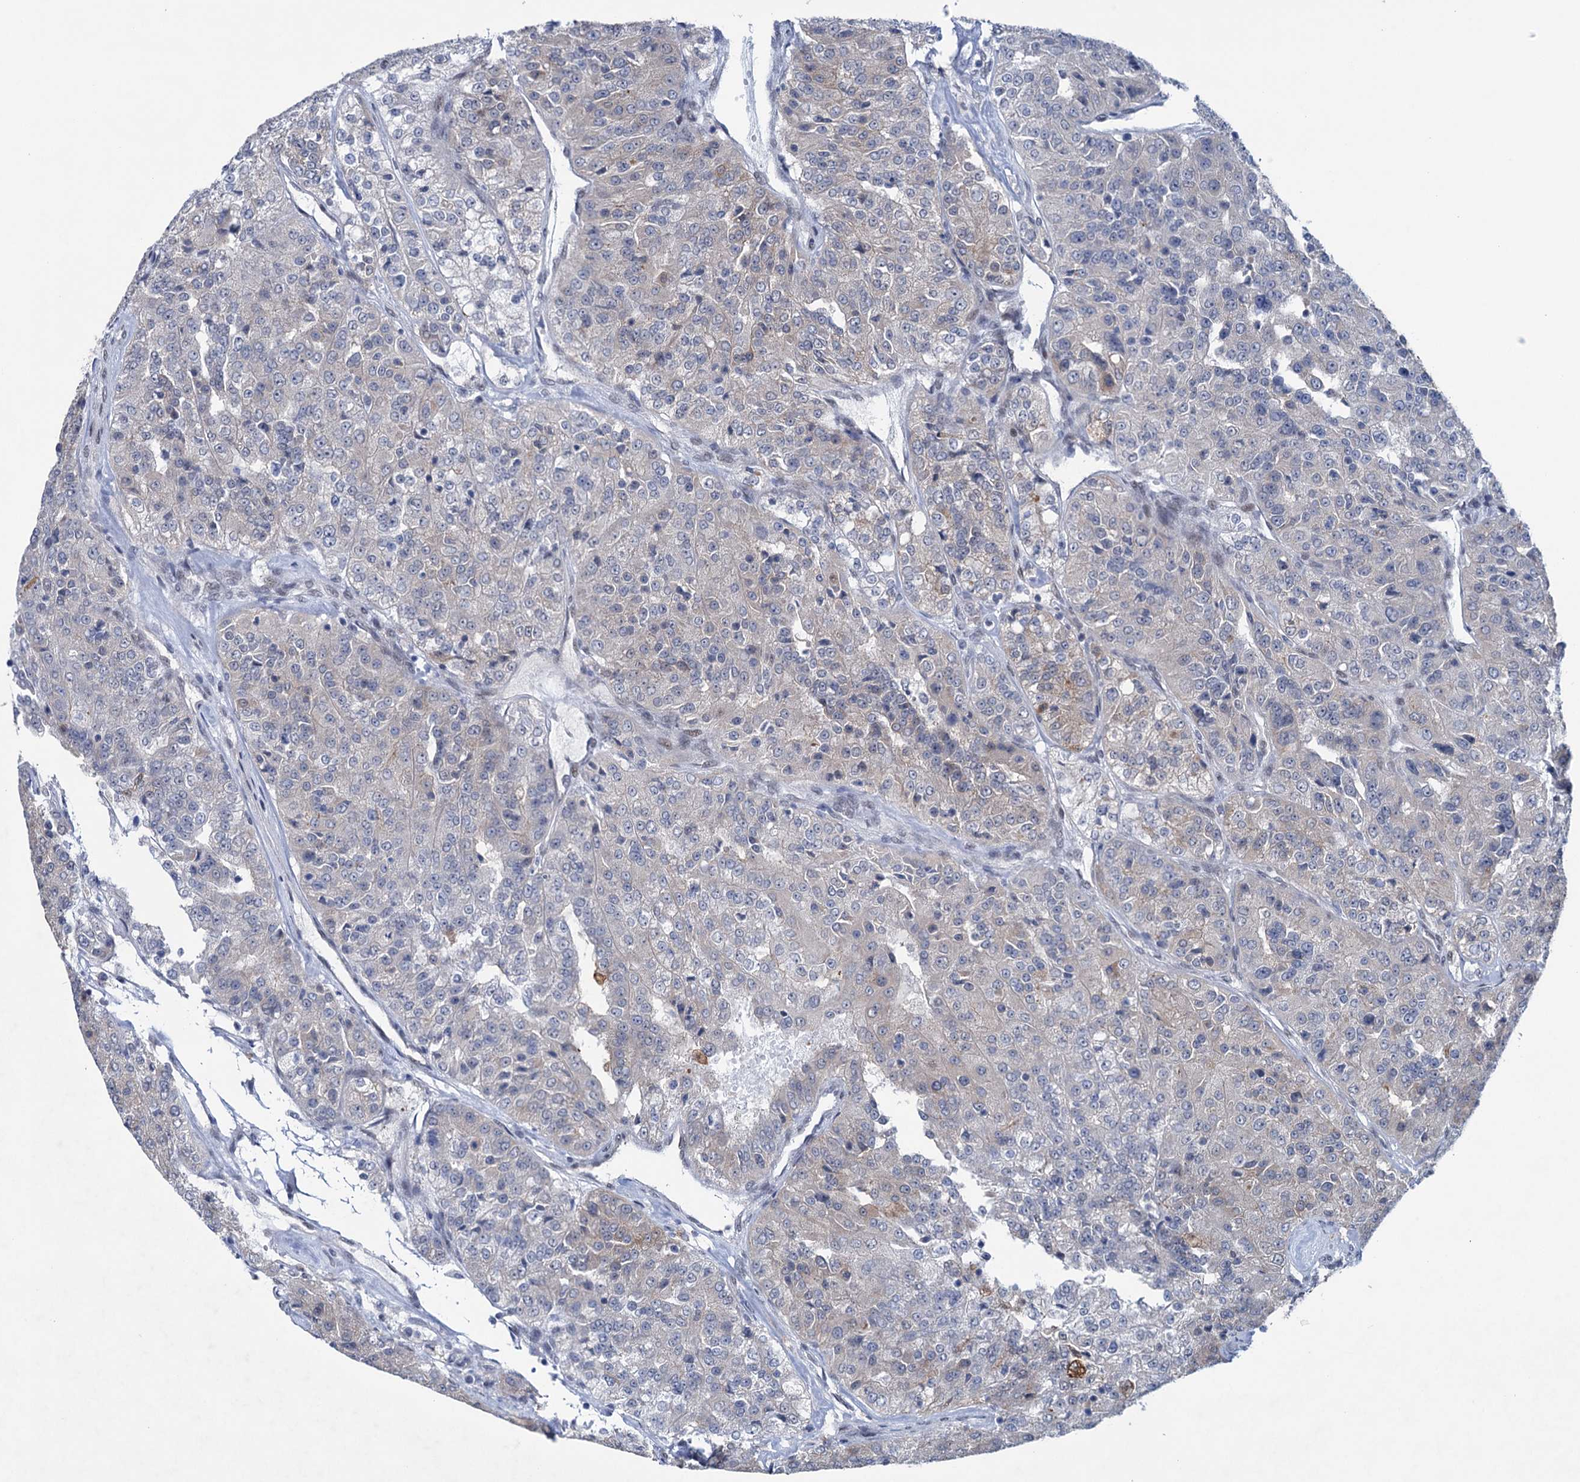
{"staining": {"intensity": "negative", "quantity": "none", "location": "none"}, "tissue": "renal cancer", "cell_type": "Tumor cells", "image_type": "cancer", "snomed": [{"axis": "morphology", "description": "Adenocarcinoma, NOS"}, {"axis": "topography", "description": "Kidney"}], "caption": "High magnification brightfield microscopy of renal adenocarcinoma stained with DAB (brown) and counterstained with hematoxylin (blue): tumor cells show no significant staining.", "gene": "FAM53A", "patient": {"sex": "female", "age": 63}}